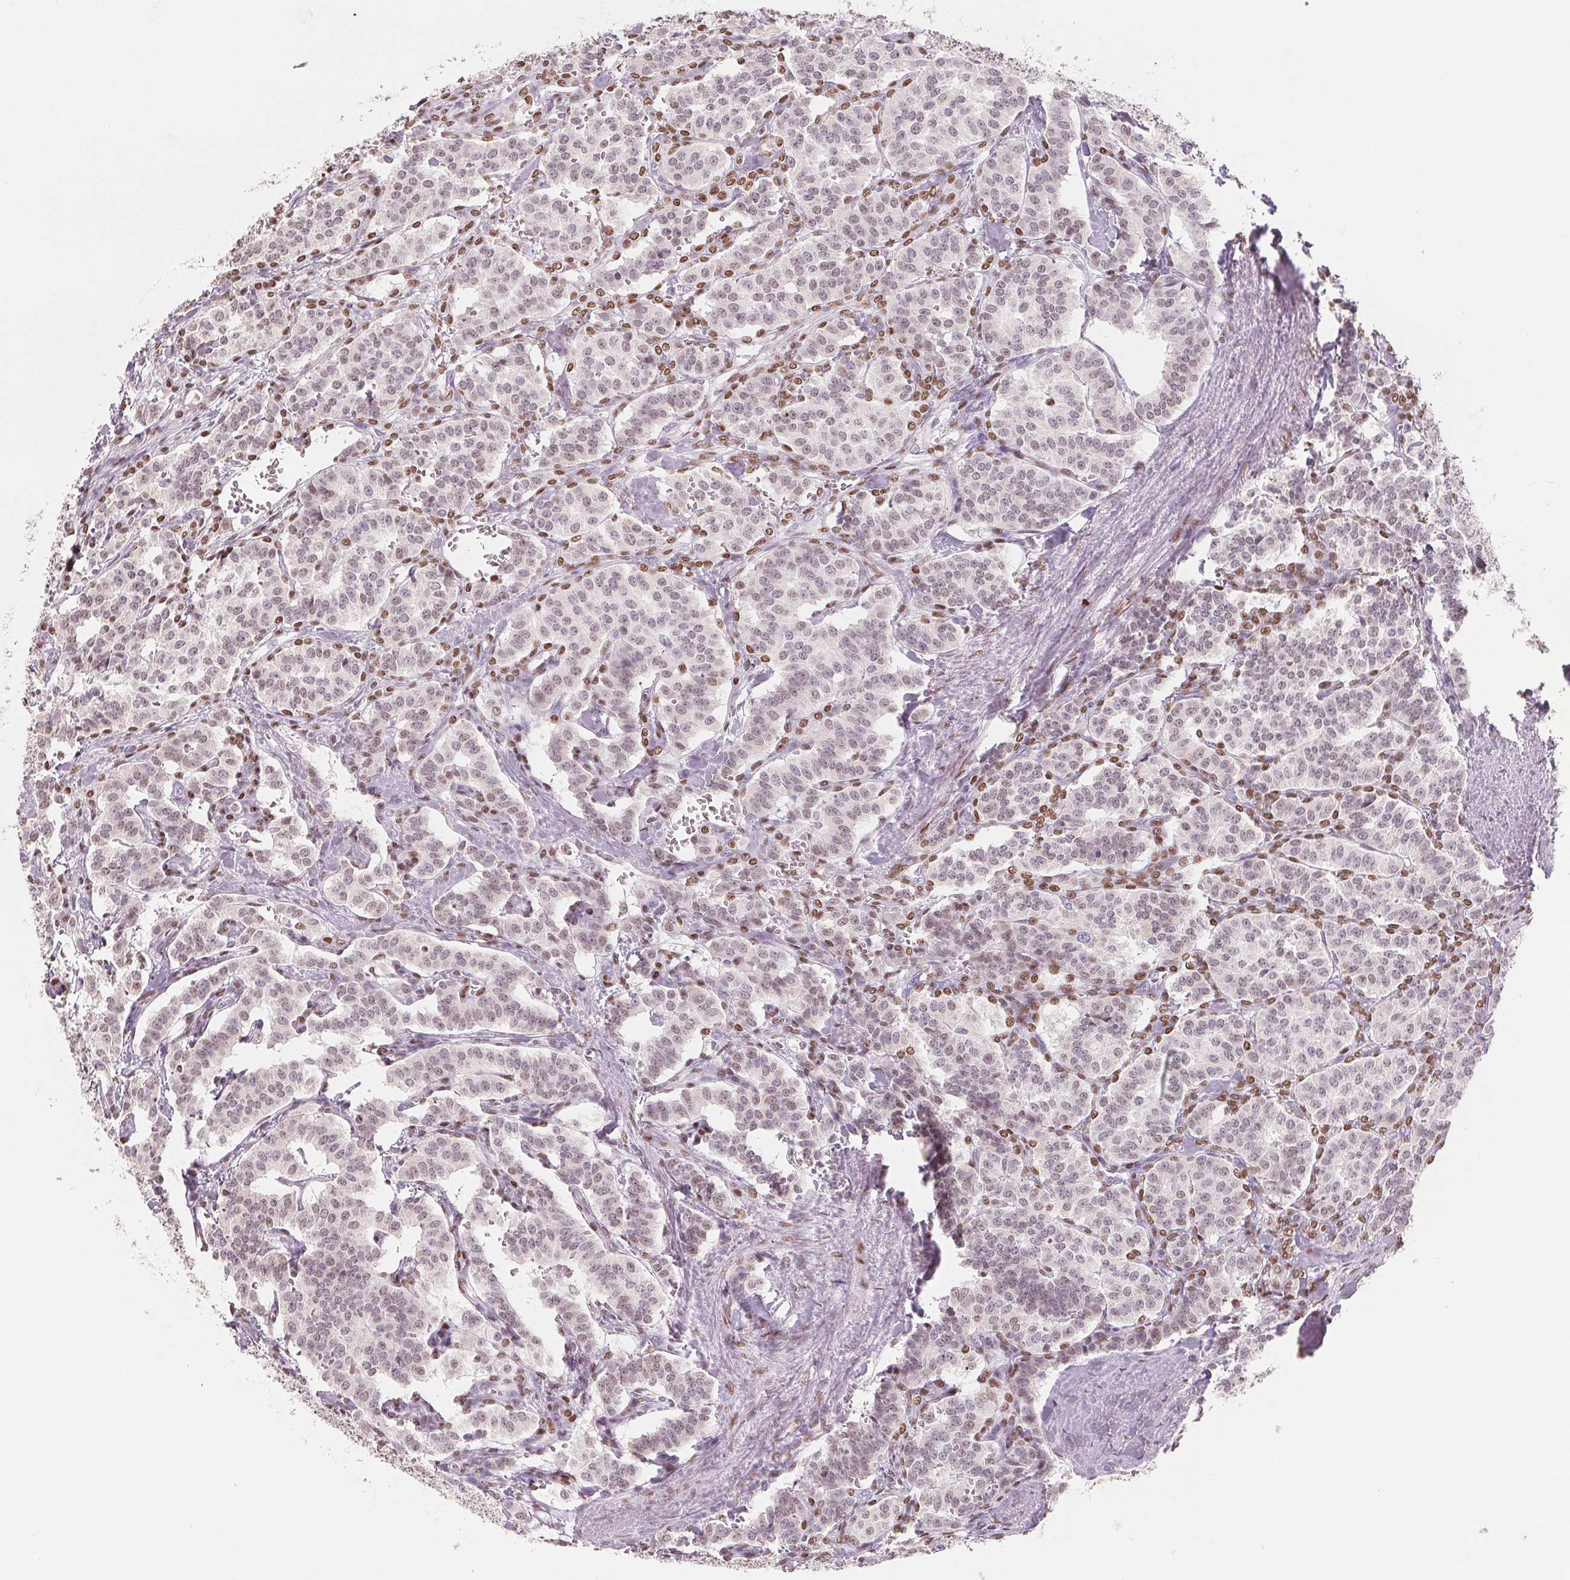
{"staining": {"intensity": "weak", "quantity": "<25%", "location": "nuclear"}, "tissue": "carcinoid", "cell_type": "Tumor cells", "image_type": "cancer", "snomed": [{"axis": "morphology", "description": "Normal tissue, NOS"}, {"axis": "morphology", "description": "Carcinoid, malignant, NOS"}, {"axis": "topography", "description": "Lung"}], "caption": "Protein analysis of carcinoid demonstrates no significant expression in tumor cells. The staining is performed using DAB brown chromogen with nuclei counter-stained in using hematoxylin.", "gene": "SMARCD3", "patient": {"sex": "female", "age": 46}}